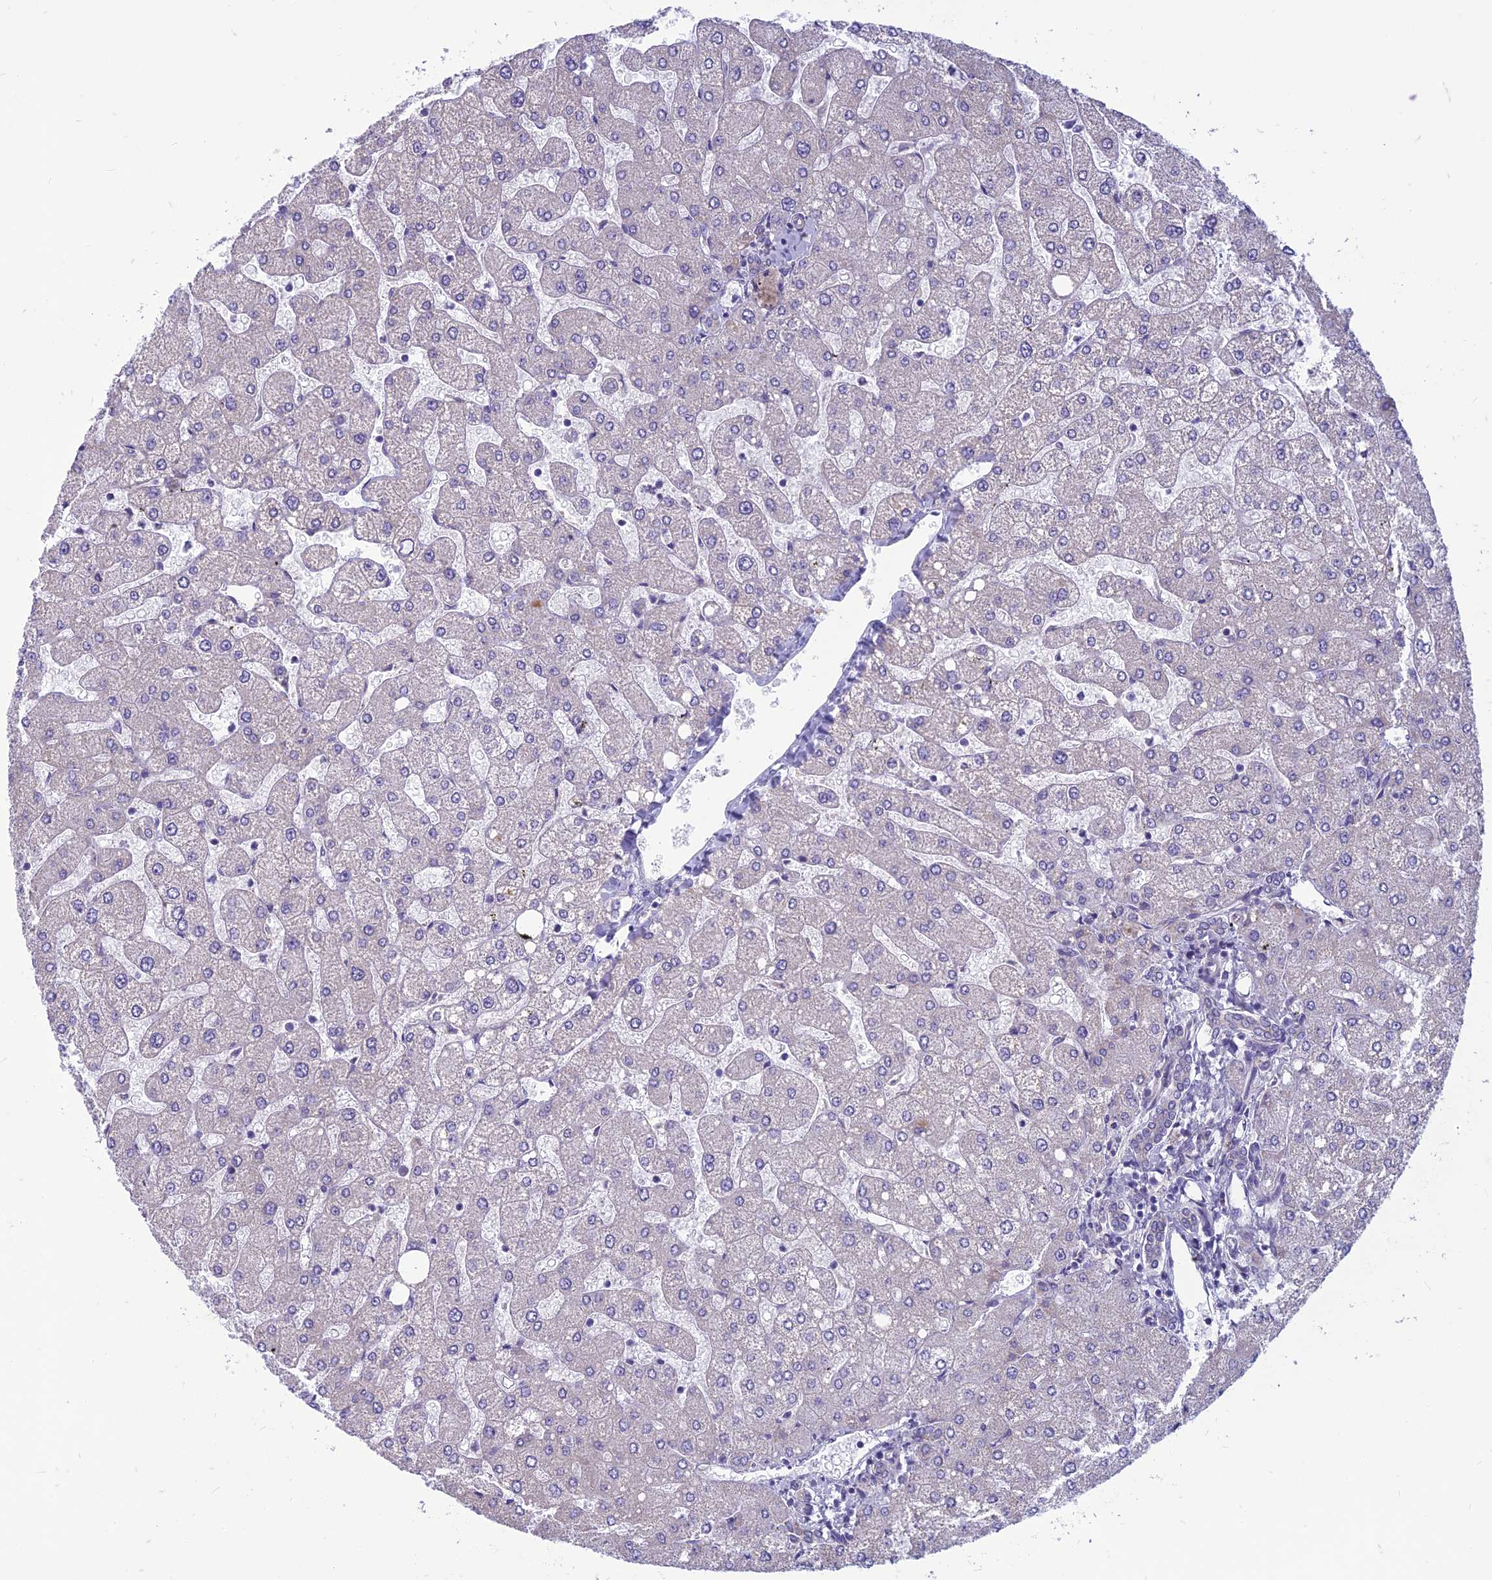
{"staining": {"intensity": "negative", "quantity": "none", "location": "none"}, "tissue": "liver", "cell_type": "Cholangiocytes", "image_type": "normal", "snomed": [{"axis": "morphology", "description": "Normal tissue, NOS"}, {"axis": "topography", "description": "Liver"}], "caption": "Liver was stained to show a protein in brown. There is no significant staining in cholangiocytes. The staining was performed using DAB to visualize the protein expression in brown, while the nuclei were stained in blue with hematoxylin (Magnification: 20x).", "gene": "CENATAC", "patient": {"sex": "male", "age": 55}}